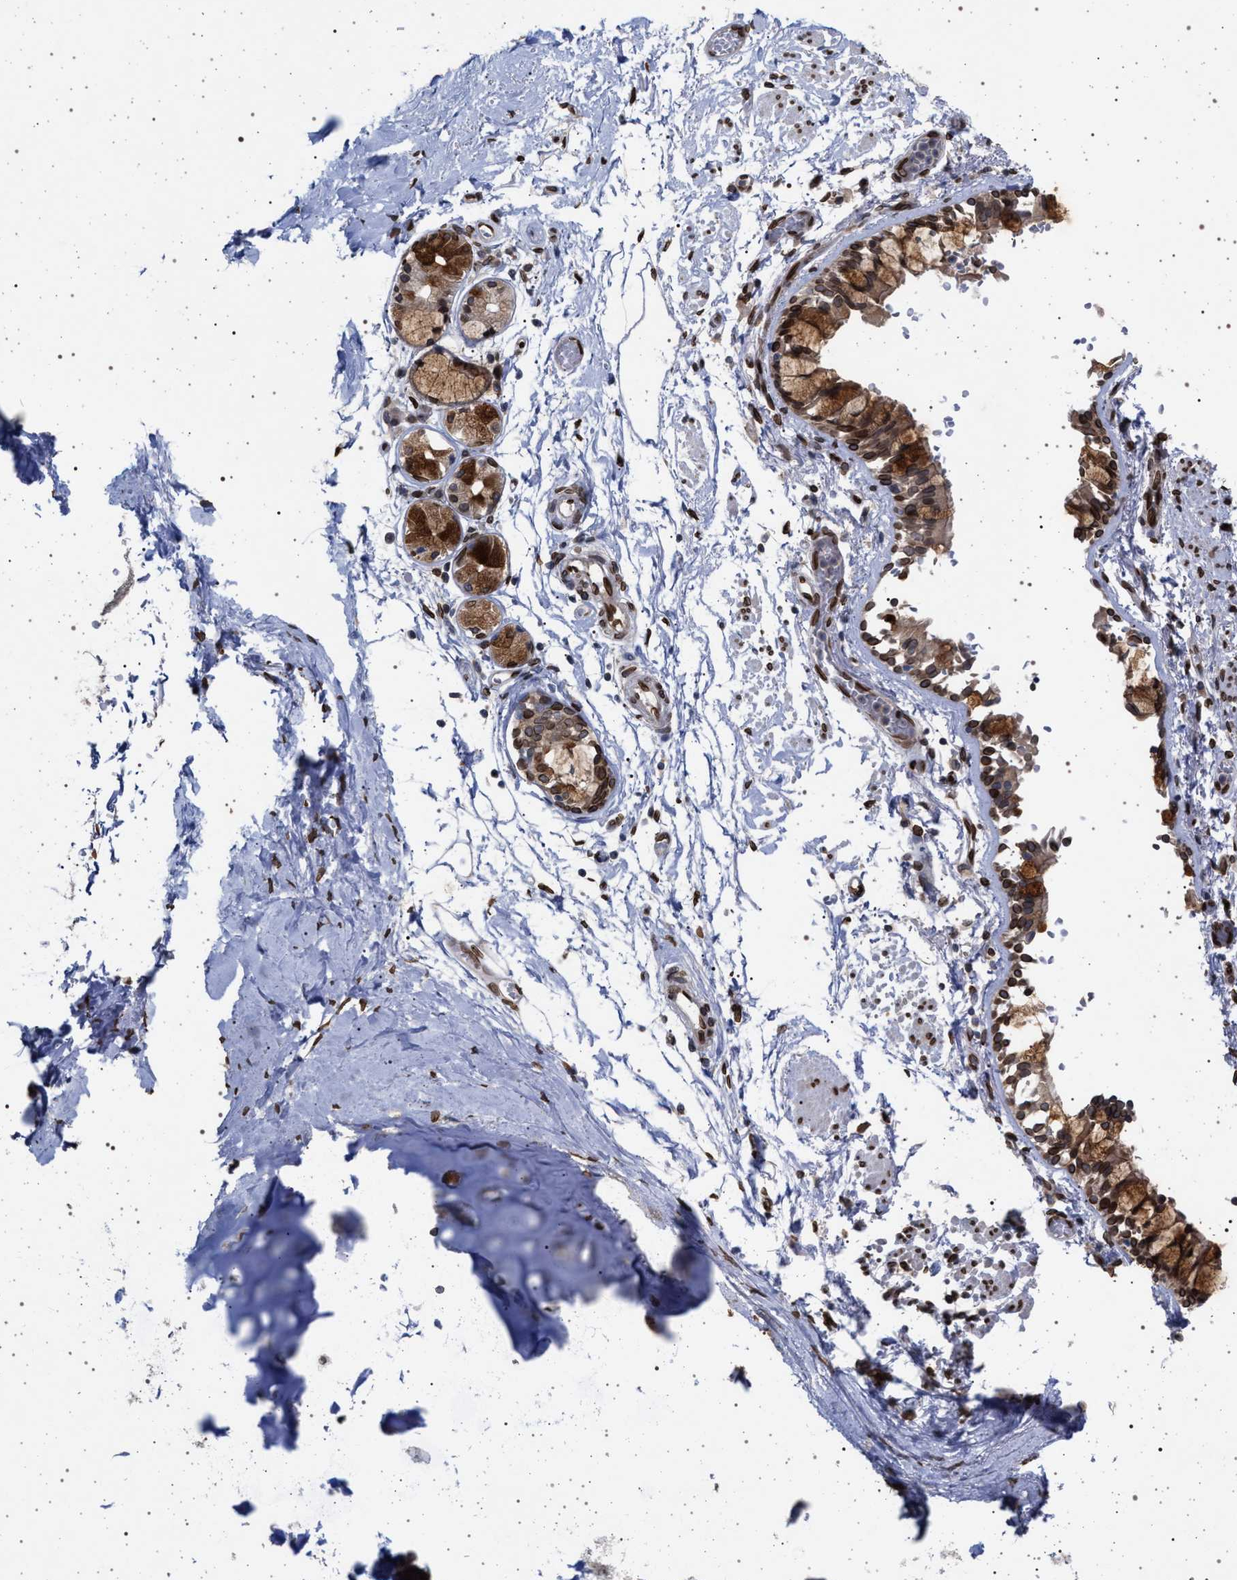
{"staining": {"intensity": "strong", "quantity": ">75%", "location": "nuclear"}, "tissue": "adipose tissue", "cell_type": "Adipocytes", "image_type": "normal", "snomed": [{"axis": "morphology", "description": "Normal tissue, NOS"}, {"axis": "topography", "description": "Cartilage tissue"}, {"axis": "topography", "description": "Lung"}], "caption": "Adipocytes exhibit strong nuclear staining in approximately >75% of cells in unremarkable adipose tissue.", "gene": "ING2", "patient": {"sex": "female", "age": 77}}